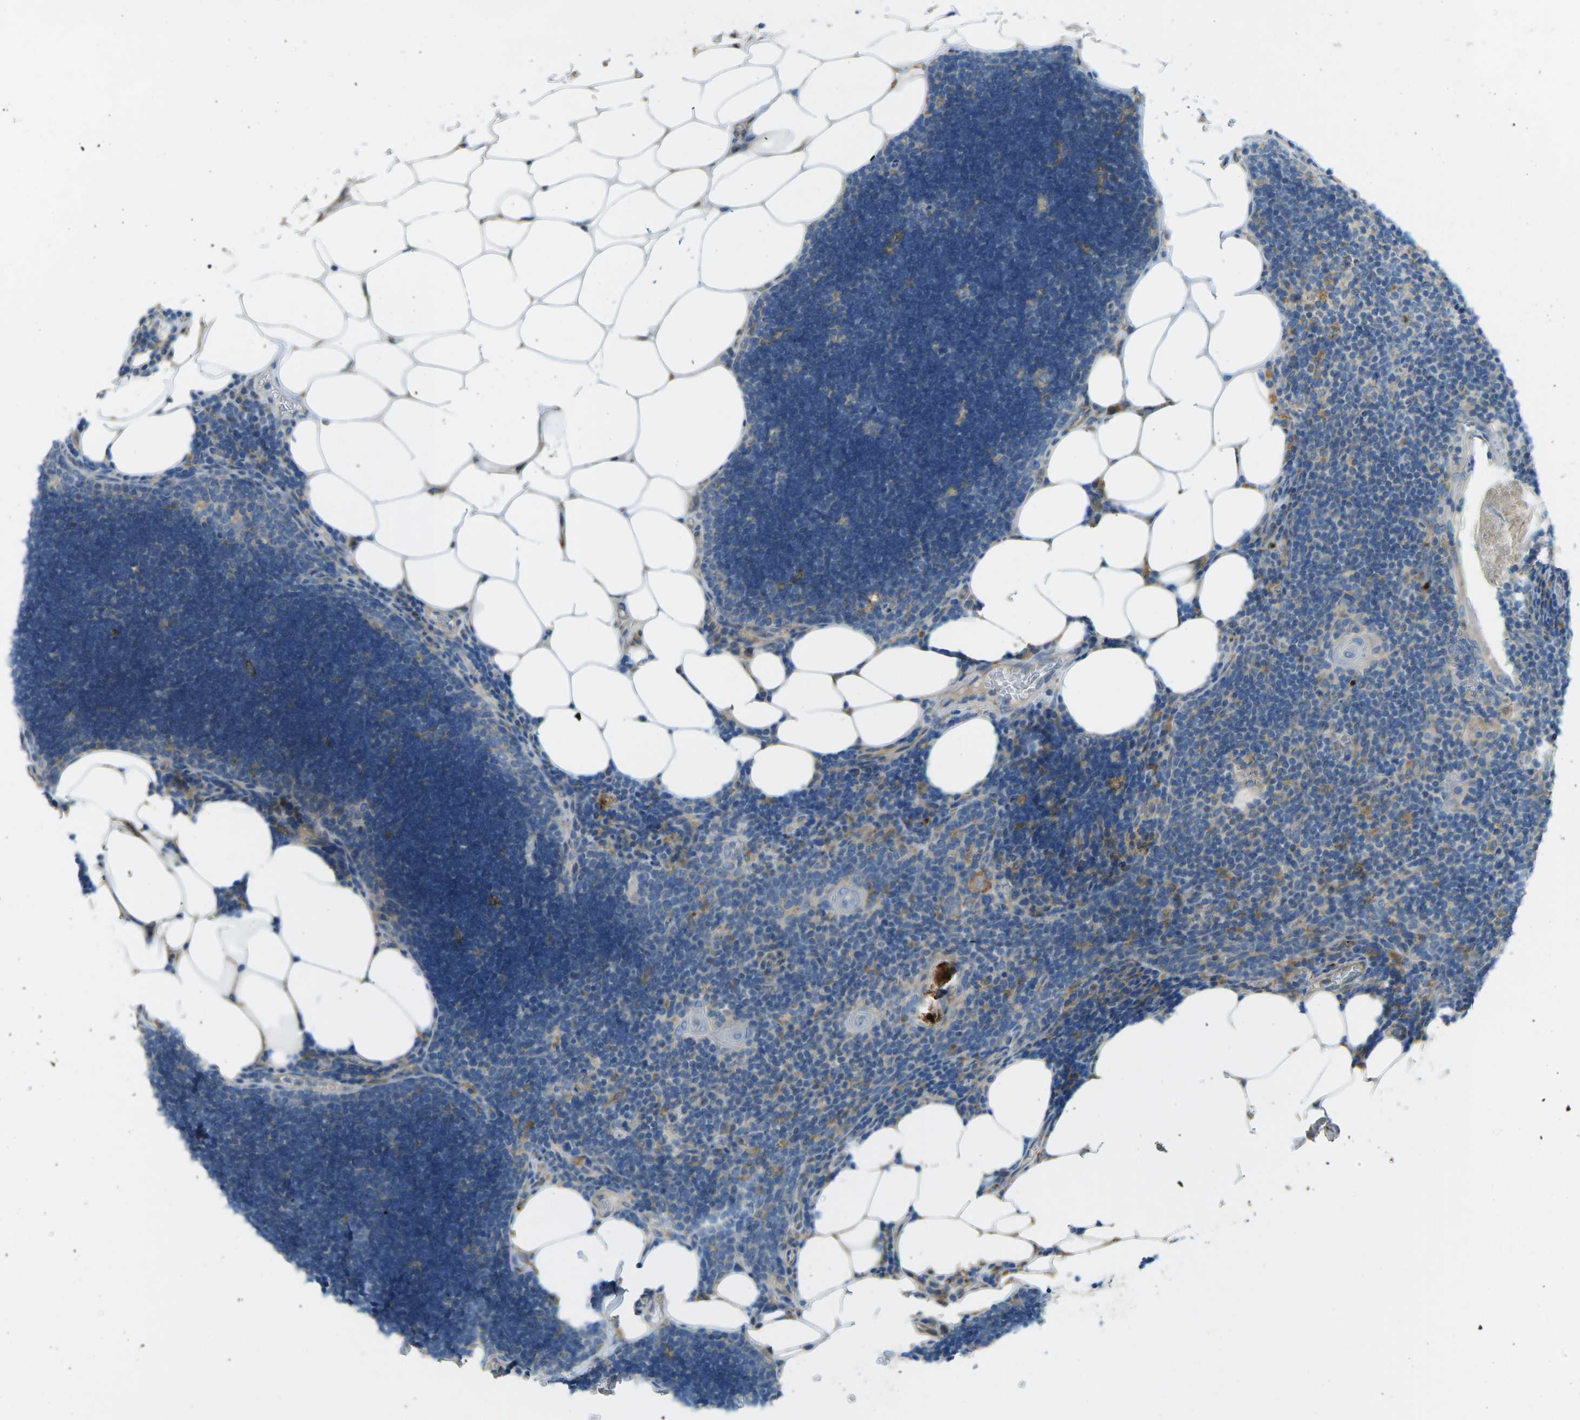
{"staining": {"intensity": "weak", "quantity": "<25%", "location": "cytoplasmic/membranous"}, "tissue": "lymph node", "cell_type": "Germinal center cells", "image_type": "normal", "snomed": [{"axis": "morphology", "description": "Normal tissue, NOS"}, {"axis": "topography", "description": "Lymph node"}], "caption": "Immunohistochemistry (IHC) of benign human lymph node shows no positivity in germinal center cells.", "gene": "MYLK4", "patient": {"sex": "male", "age": 33}}